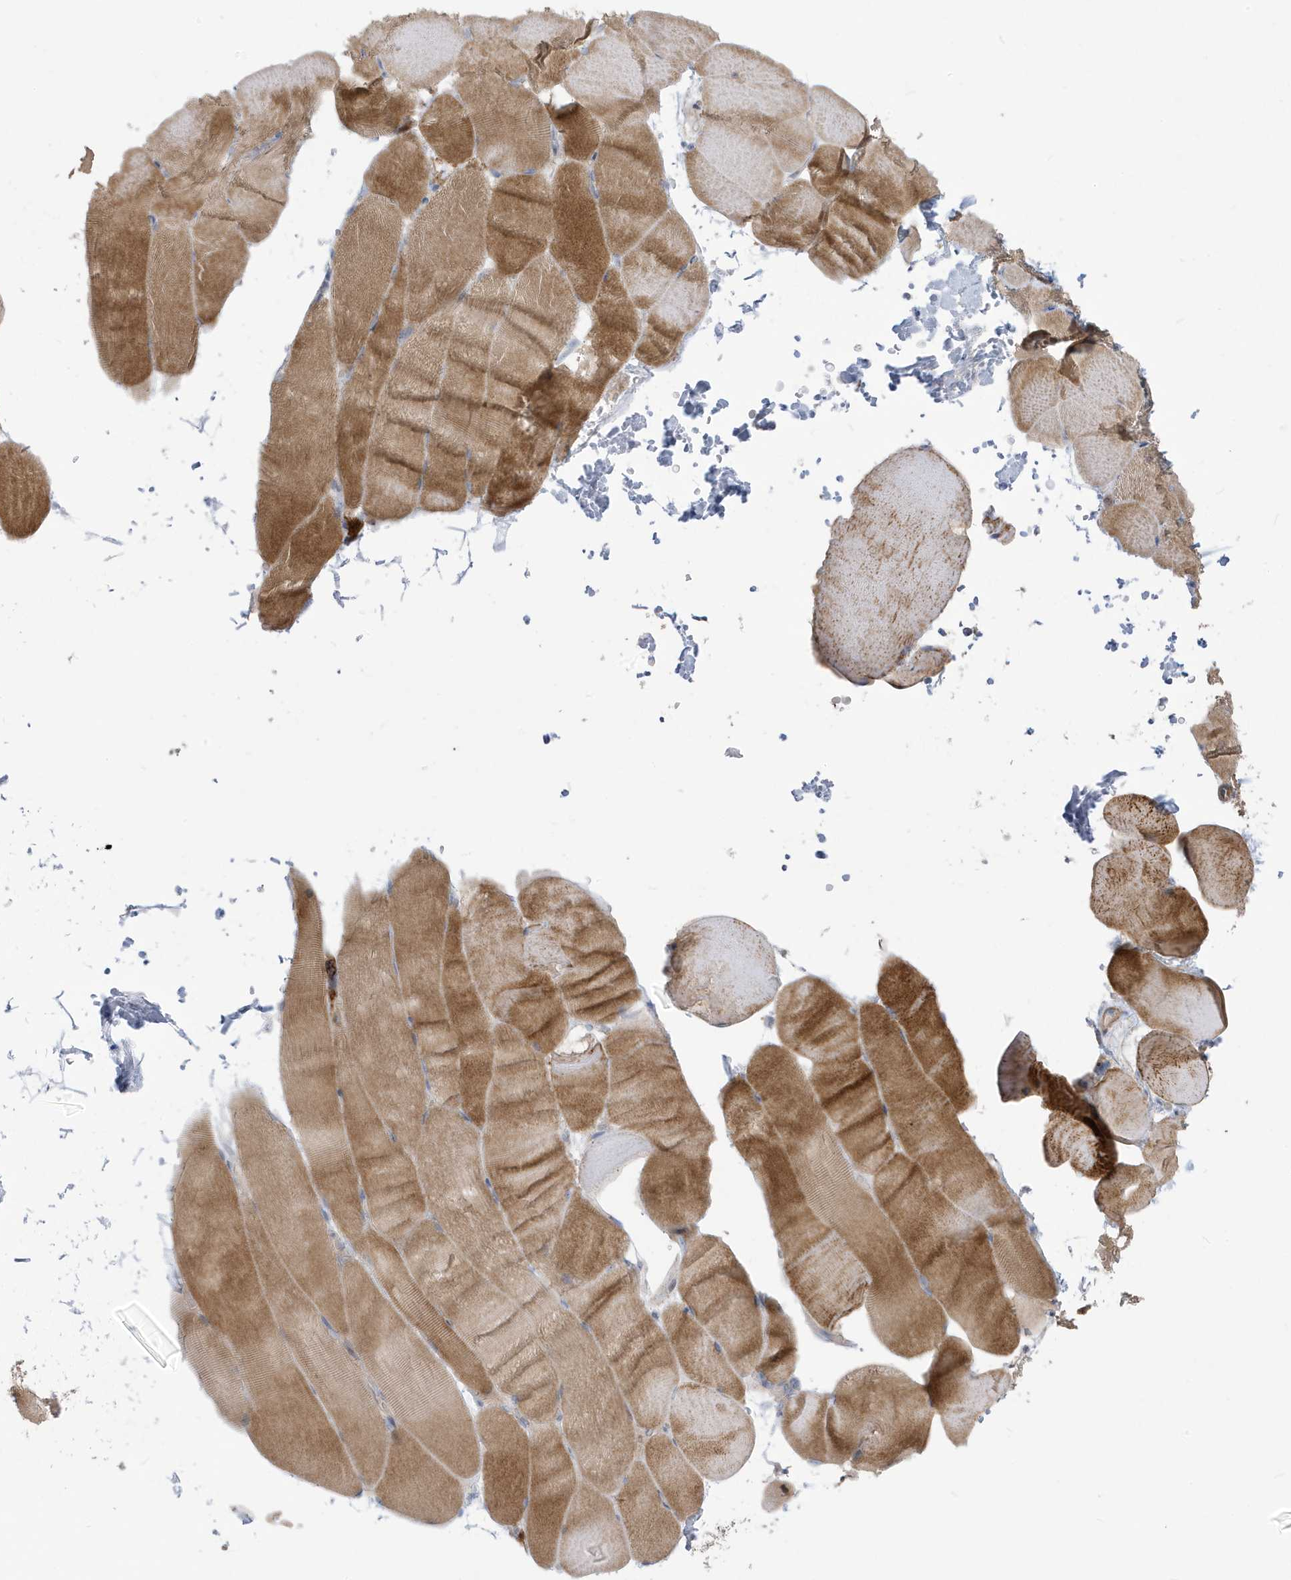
{"staining": {"intensity": "strong", "quantity": "25%-75%", "location": "cytoplasmic/membranous"}, "tissue": "skeletal muscle", "cell_type": "Myocytes", "image_type": "normal", "snomed": [{"axis": "morphology", "description": "Normal tissue, NOS"}, {"axis": "topography", "description": "Skeletal muscle"}, {"axis": "topography", "description": "Parathyroid gland"}], "caption": "Skeletal muscle was stained to show a protein in brown. There is high levels of strong cytoplasmic/membranous expression in about 25%-75% of myocytes.", "gene": "ATP13A5", "patient": {"sex": "female", "age": 37}}